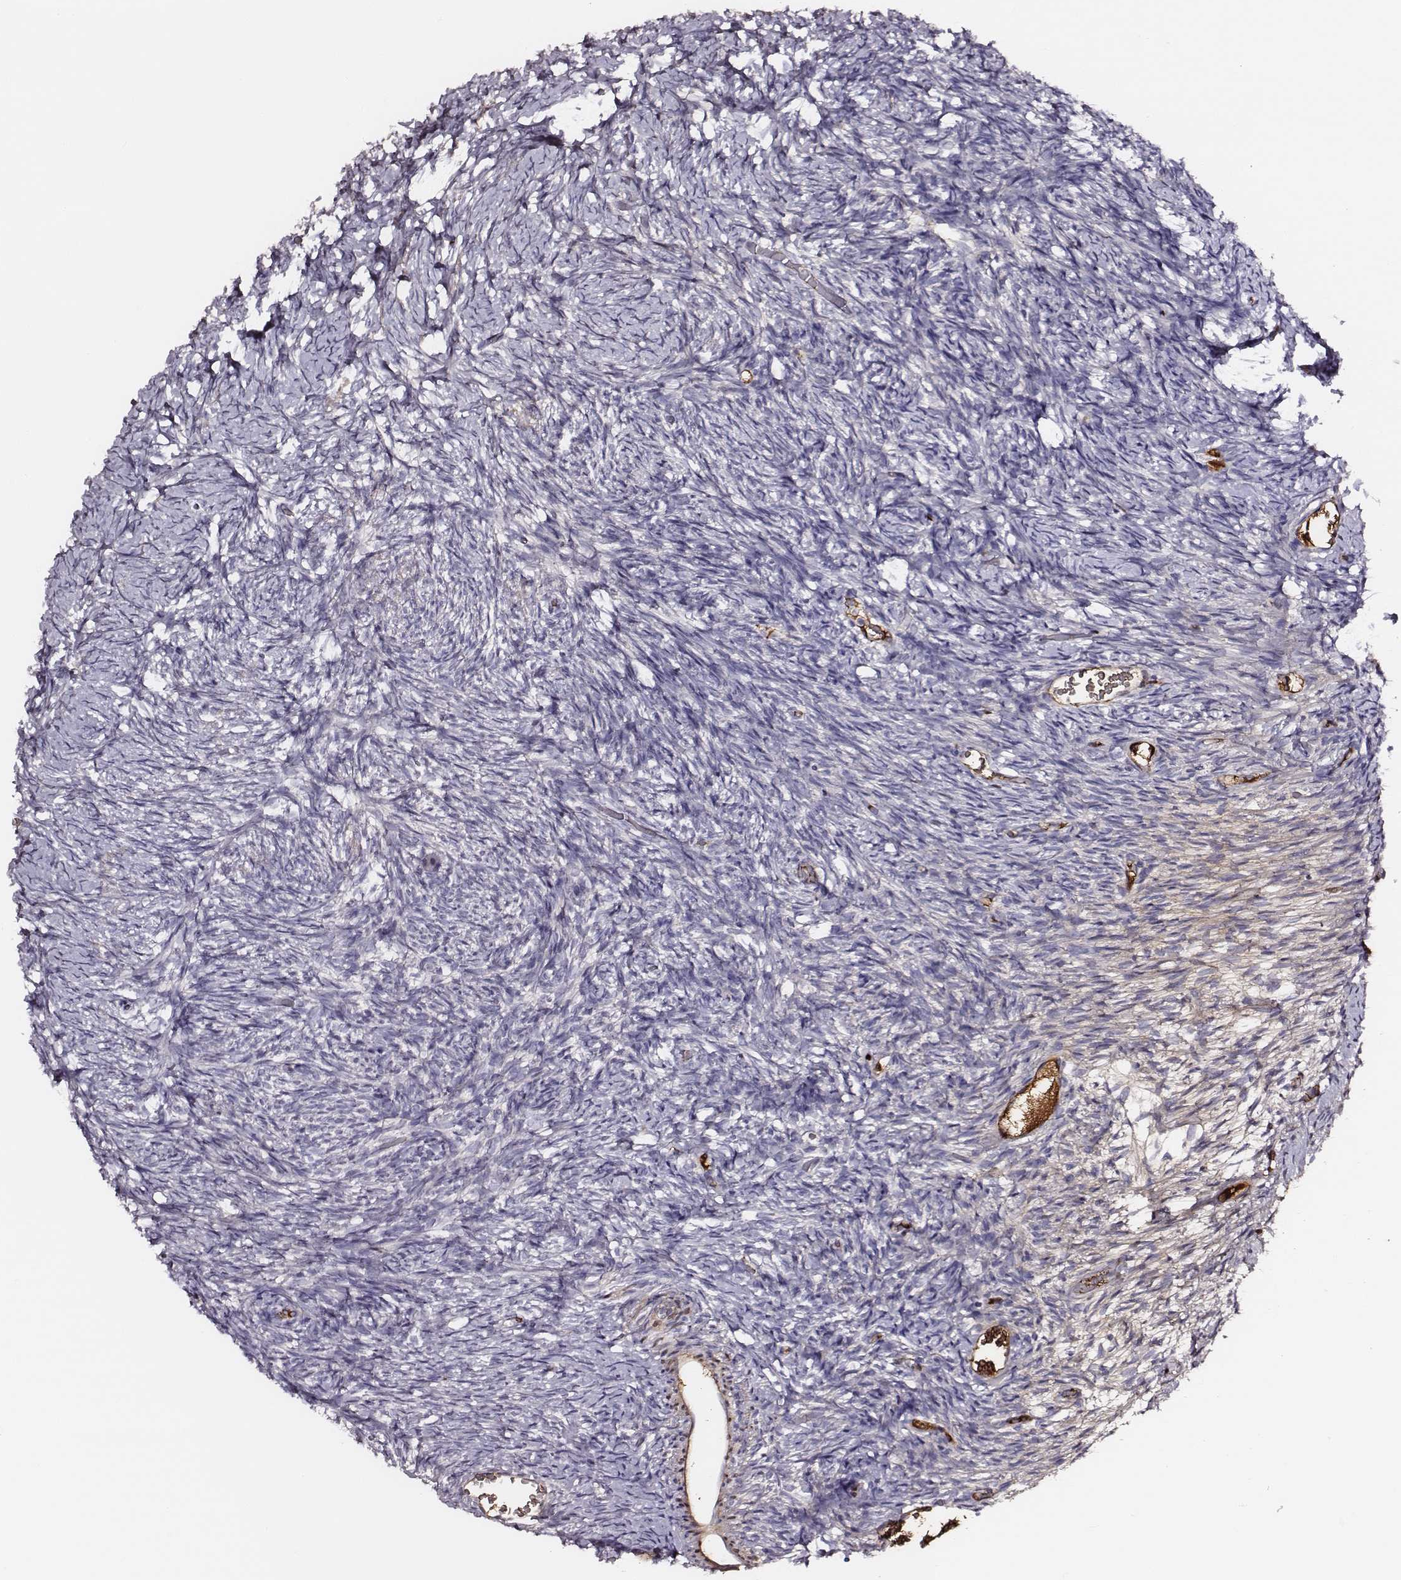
{"staining": {"intensity": "negative", "quantity": "none", "location": "none"}, "tissue": "ovary", "cell_type": "Ovarian stroma cells", "image_type": "normal", "snomed": [{"axis": "morphology", "description": "Normal tissue, NOS"}, {"axis": "topography", "description": "Ovary"}], "caption": "Micrograph shows no significant protein positivity in ovarian stroma cells of unremarkable ovary.", "gene": "TF", "patient": {"sex": "female", "age": 39}}